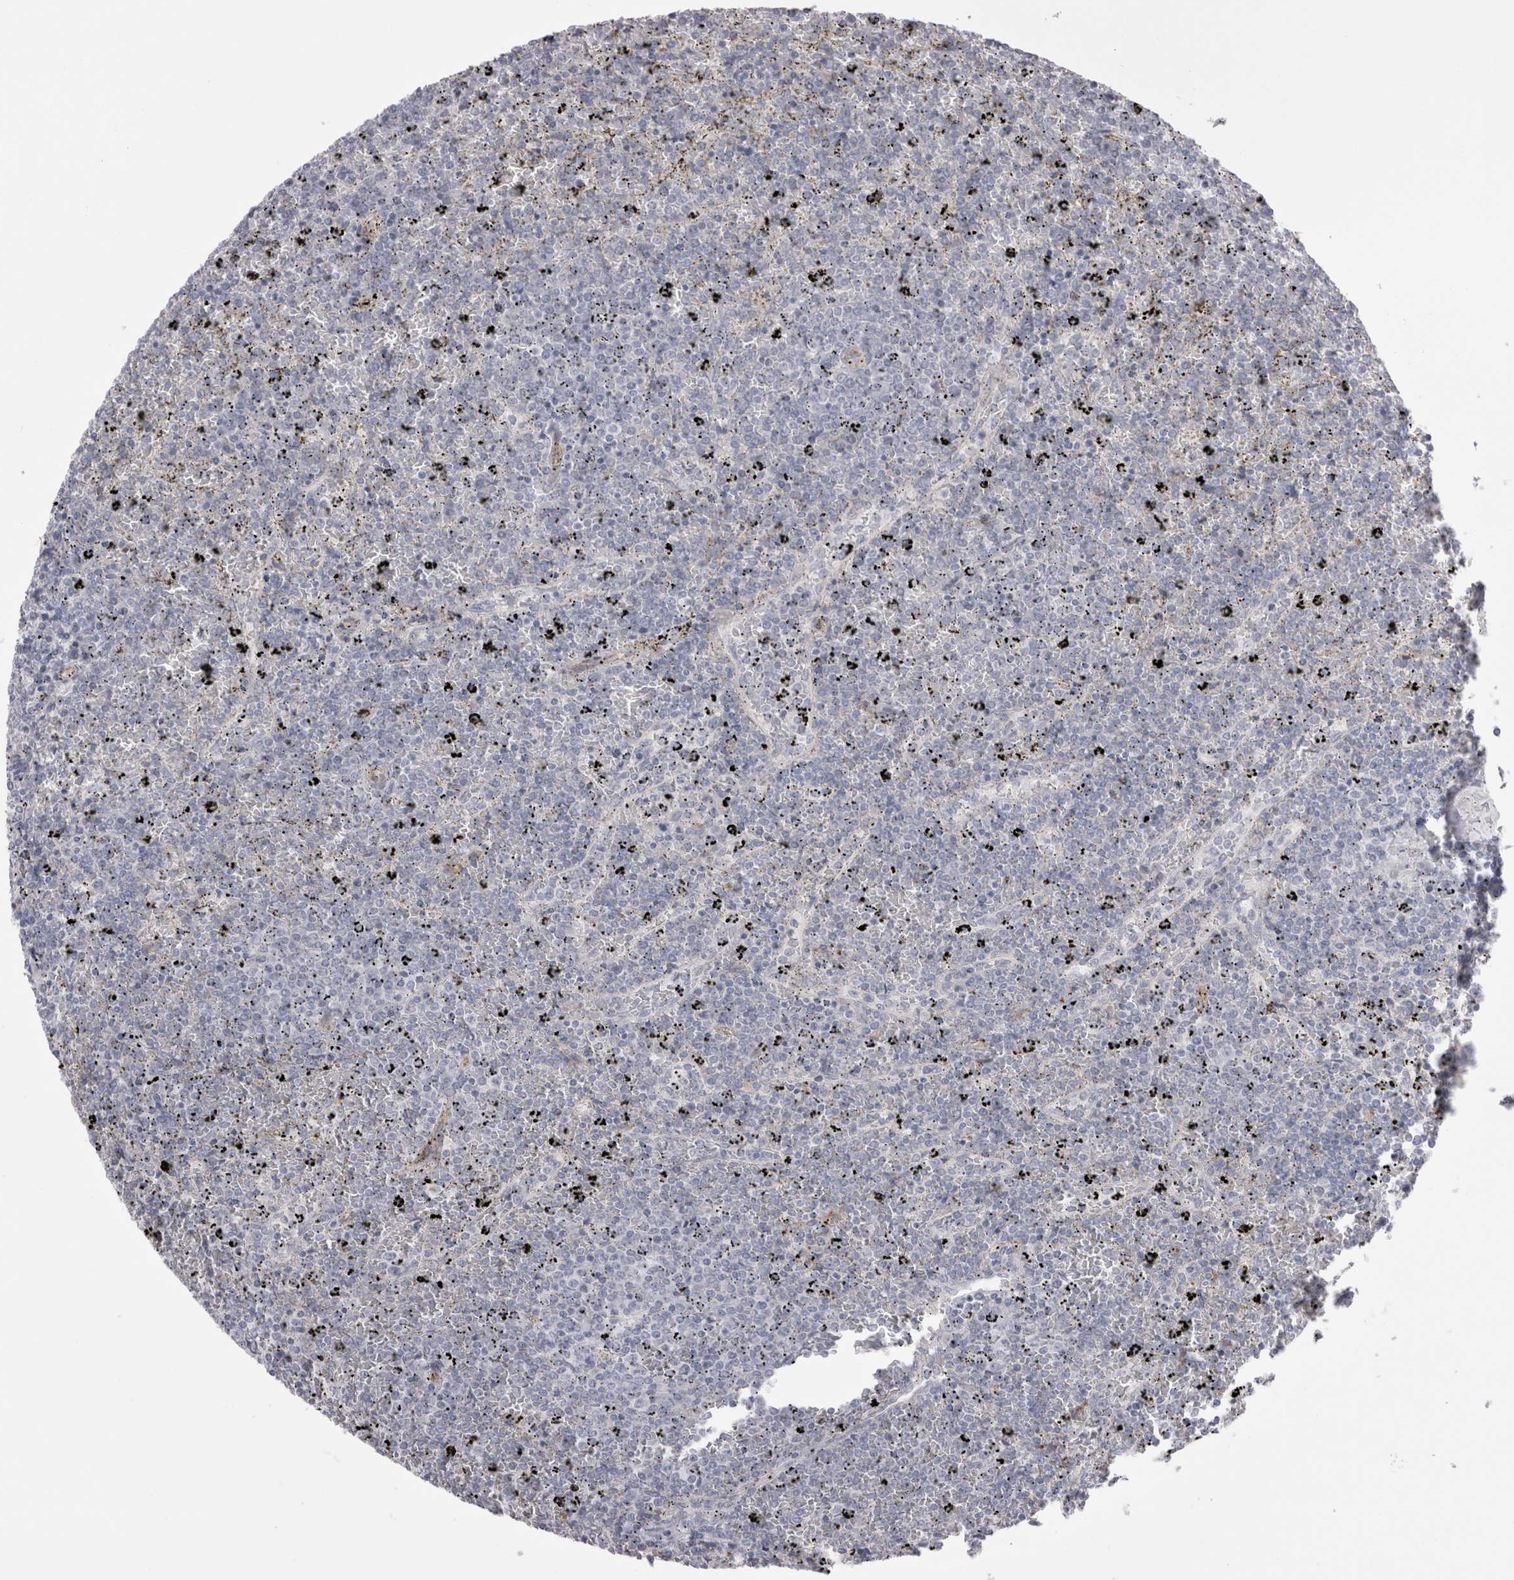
{"staining": {"intensity": "negative", "quantity": "none", "location": "none"}, "tissue": "lymphoma", "cell_type": "Tumor cells", "image_type": "cancer", "snomed": [{"axis": "morphology", "description": "Malignant lymphoma, non-Hodgkin's type, Low grade"}, {"axis": "topography", "description": "Spleen"}], "caption": "The photomicrograph reveals no staining of tumor cells in malignant lymphoma, non-Hodgkin's type (low-grade).", "gene": "EPDR1", "patient": {"sex": "female", "age": 77}}